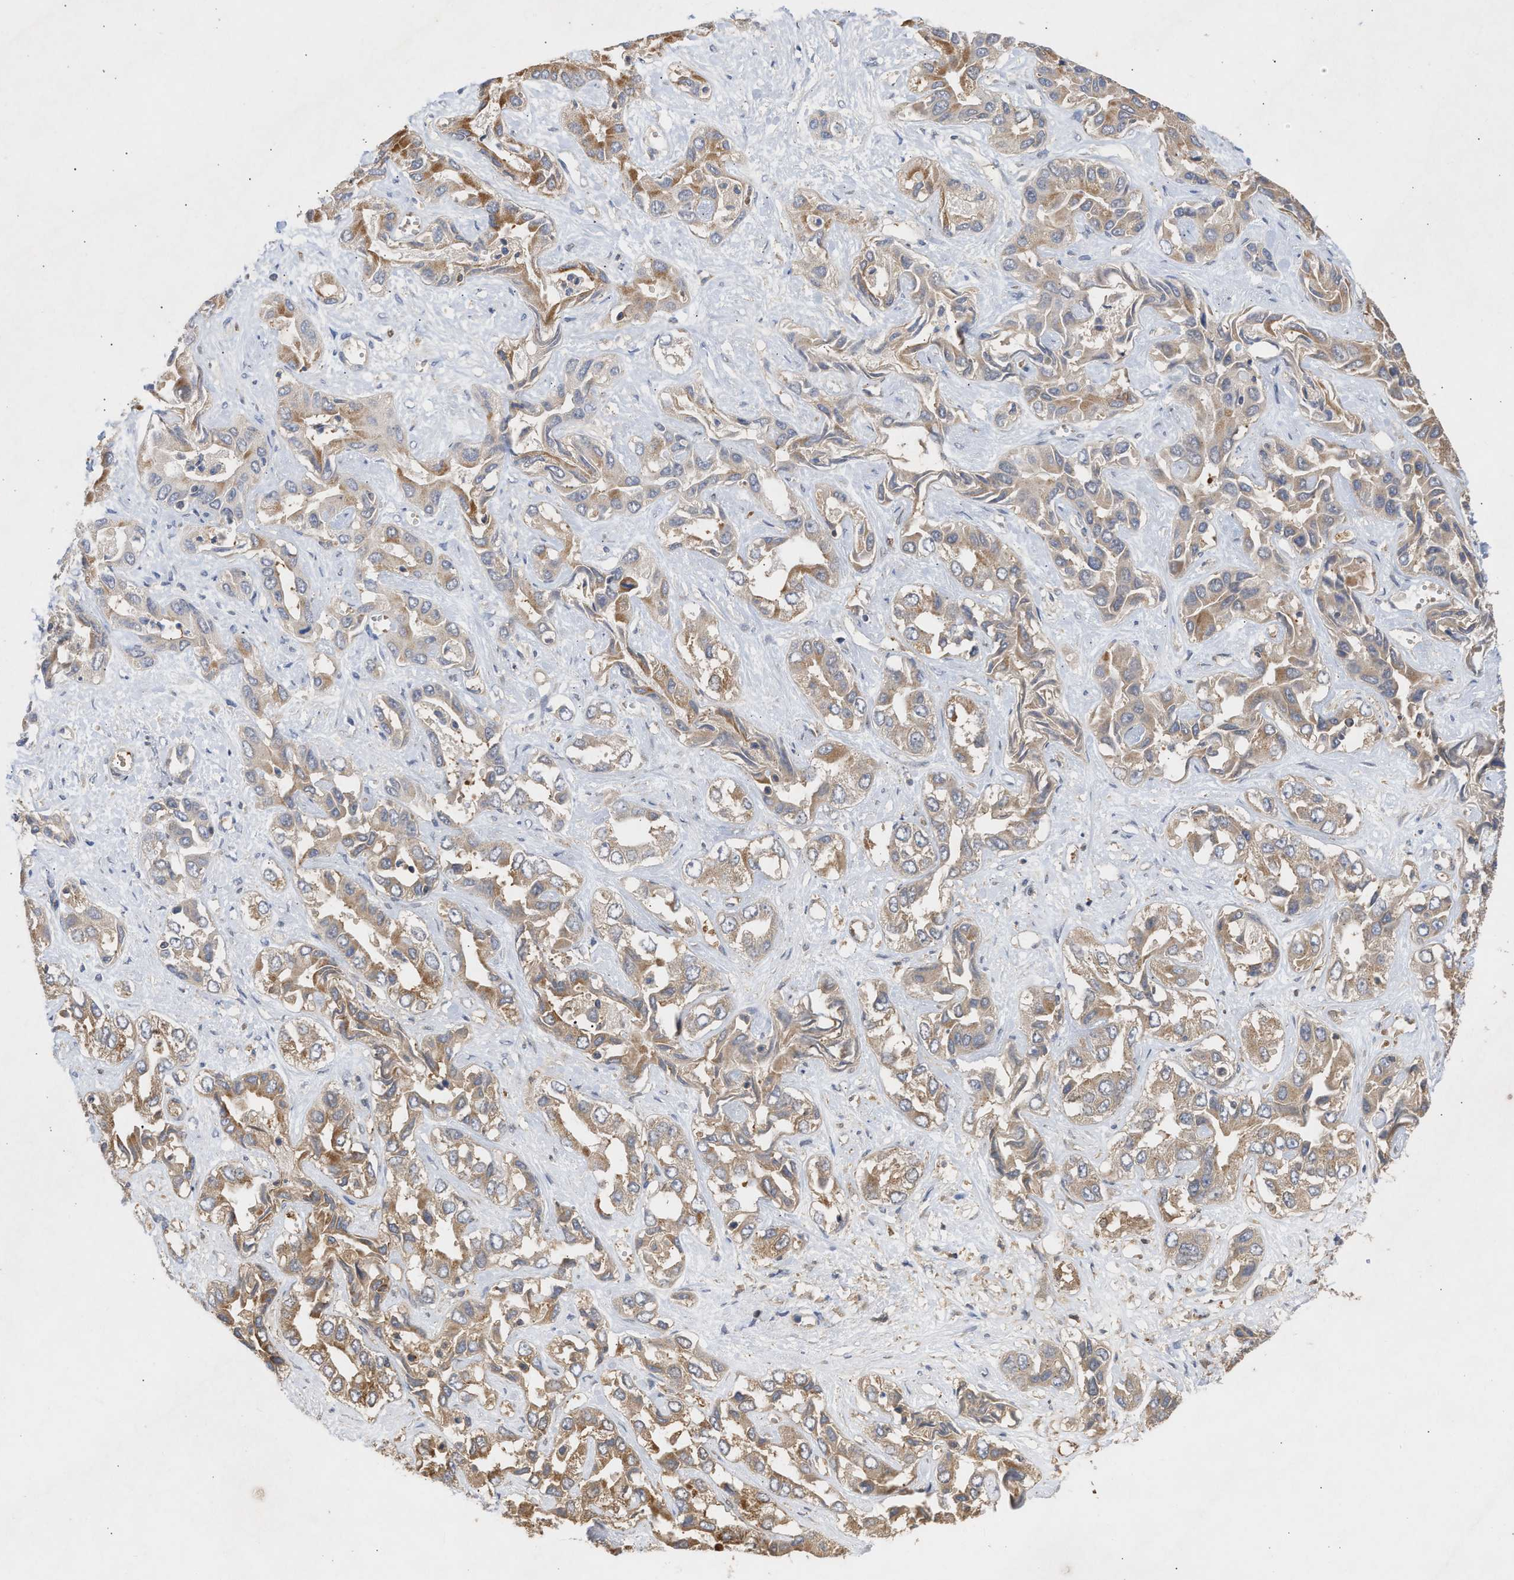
{"staining": {"intensity": "moderate", "quantity": "25%-75%", "location": "cytoplasmic/membranous"}, "tissue": "liver cancer", "cell_type": "Tumor cells", "image_type": "cancer", "snomed": [{"axis": "morphology", "description": "Cholangiocarcinoma"}, {"axis": "topography", "description": "Liver"}], "caption": "IHC of human liver cancer exhibits medium levels of moderate cytoplasmic/membranous positivity in approximately 25%-75% of tumor cells.", "gene": "FITM1", "patient": {"sex": "female", "age": 52}}